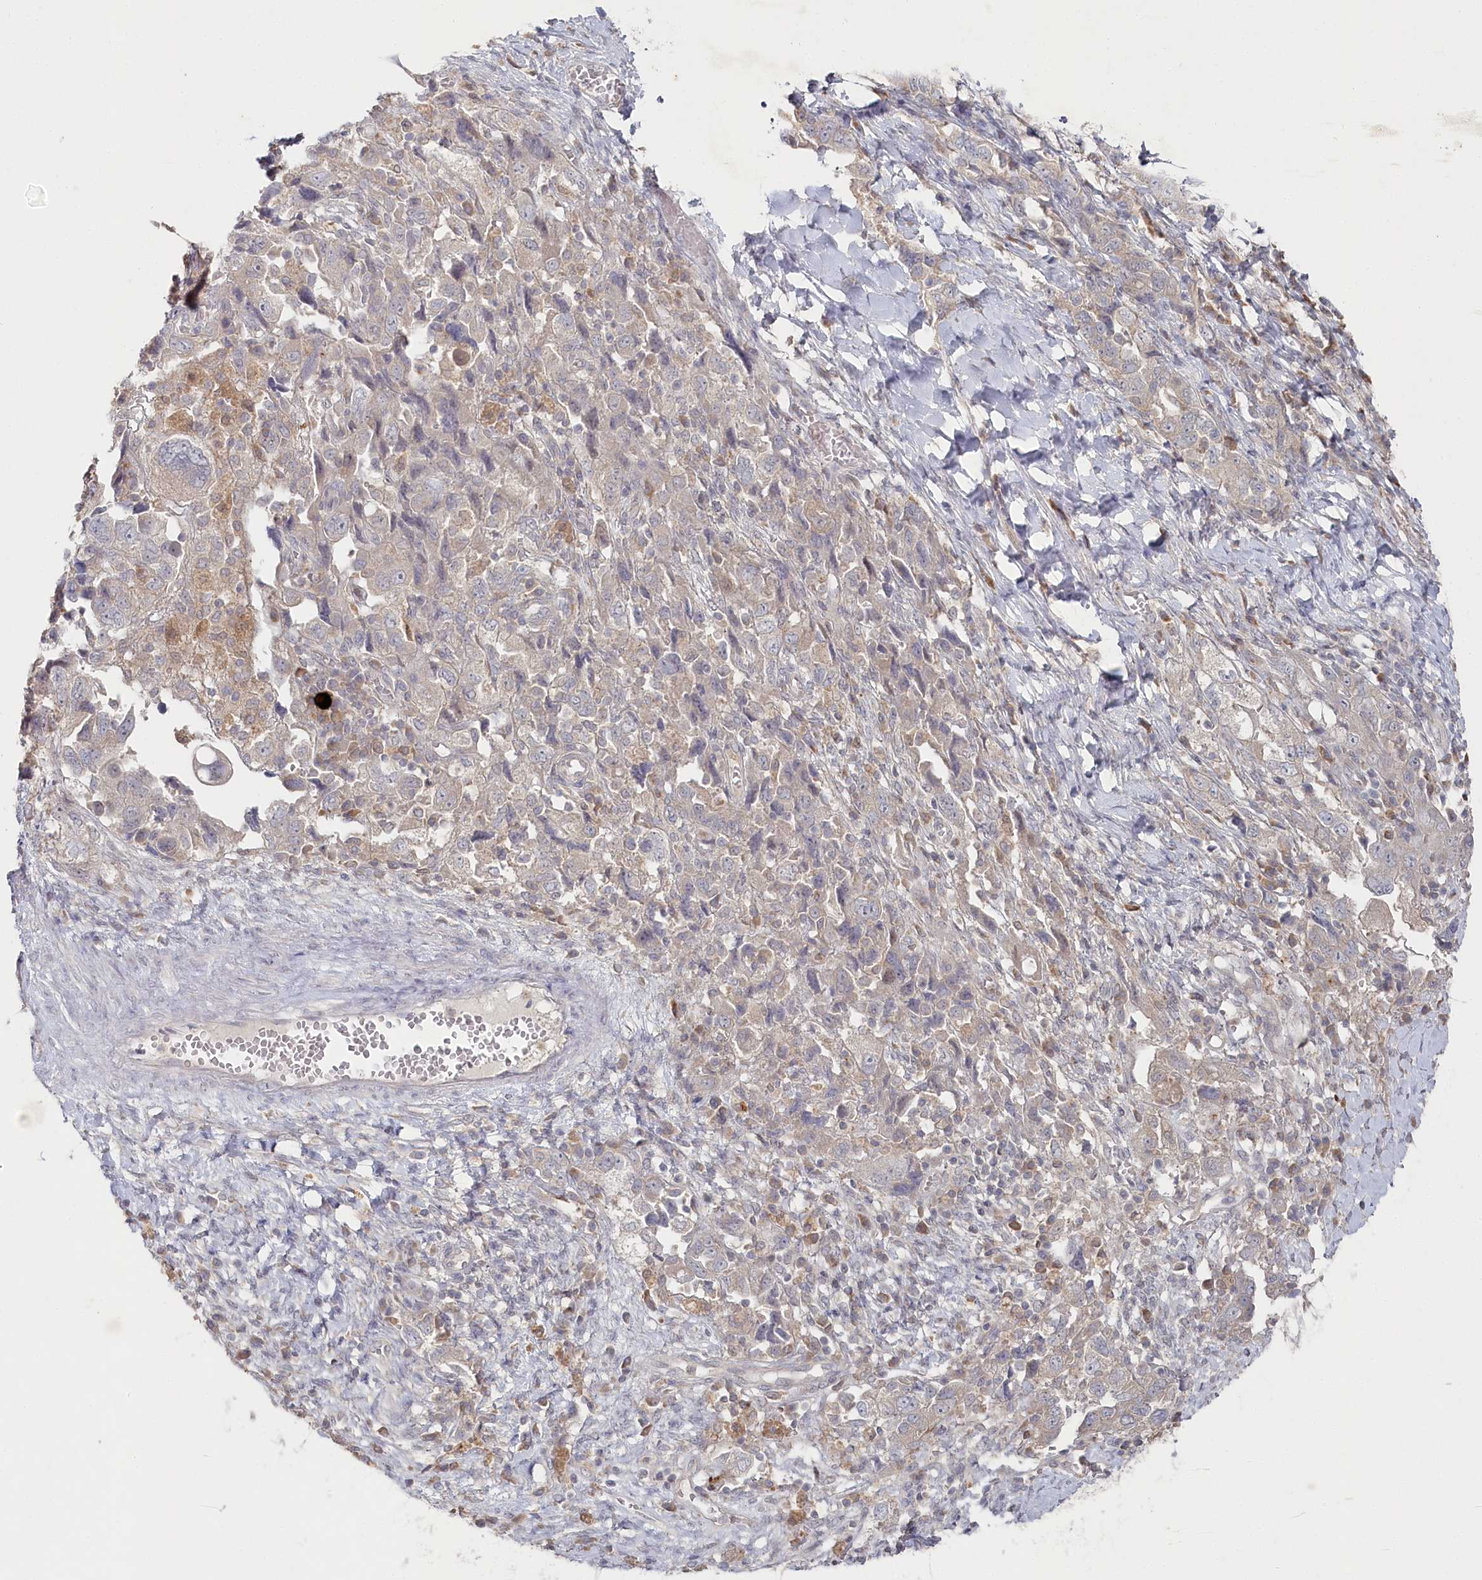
{"staining": {"intensity": "negative", "quantity": "none", "location": "none"}, "tissue": "ovarian cancer", "cell_type": "Tumor cells", "image_type": "cancer", "snomed": [{"axis": "morphology", "description": "Carcinoma, NOS"}, {"axis": "morphology", "description": "Cystadenocarcinoma, serous, NOS"}, {"axis": "topography", "description": "Ovary"}], "caption": "Ovarian cancer was stained to show a protein in brown. There is no significant positivity in tumor cells.", "gene": "TGFBRAP1", "patient": {"sex": "female", "age": 69}}